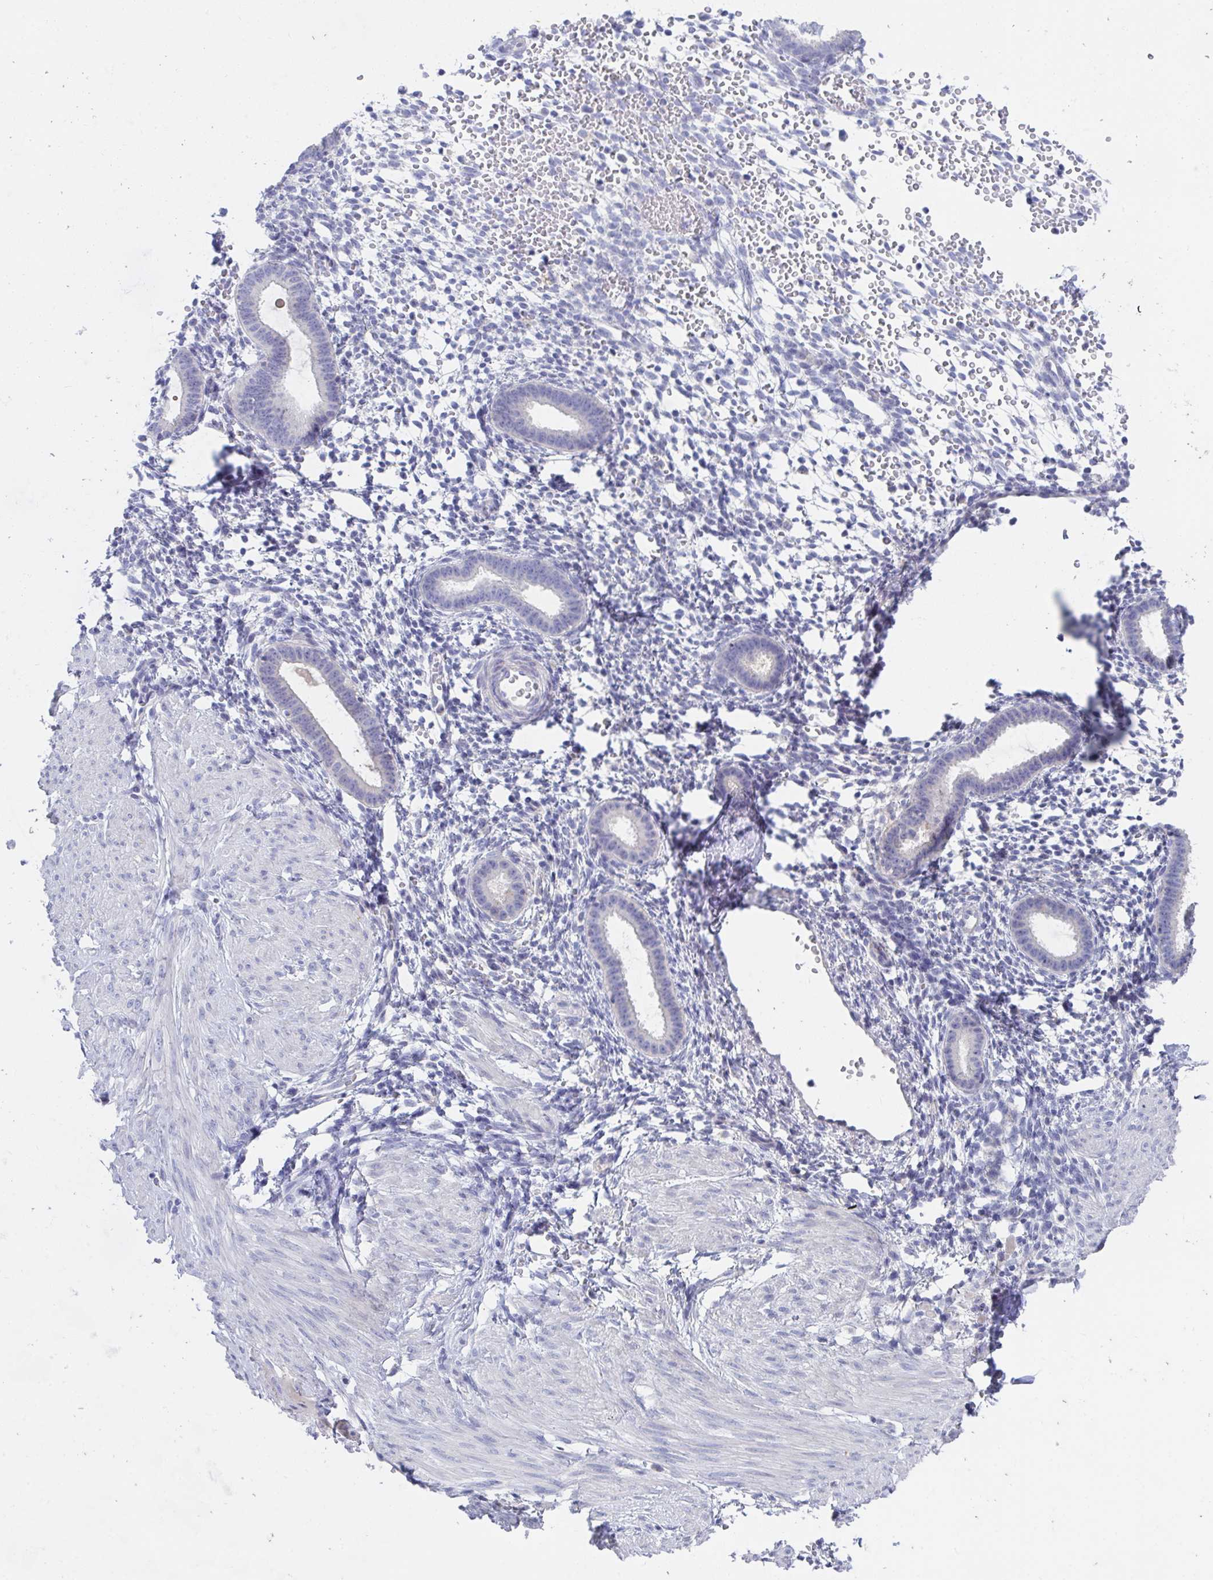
{"staining": {"intensity": "negative", "quantity": "none", "location": "none"}, "tissue": "endometrium", "cell_type": "Cells in endometrial stroma", "image_type": "normal", "snomed": [{"axis": "morphology", "description": "Normal tissue, NOS"}, {"axis": "topography", "description": "Endometrium"}], "caption": "Human endometrium stained for a protein using immunohistochemistry displays no staining in cells in endometrial stroma.", "gene": "KCNK5", "patient": {"sex": "female", "age": 36}}